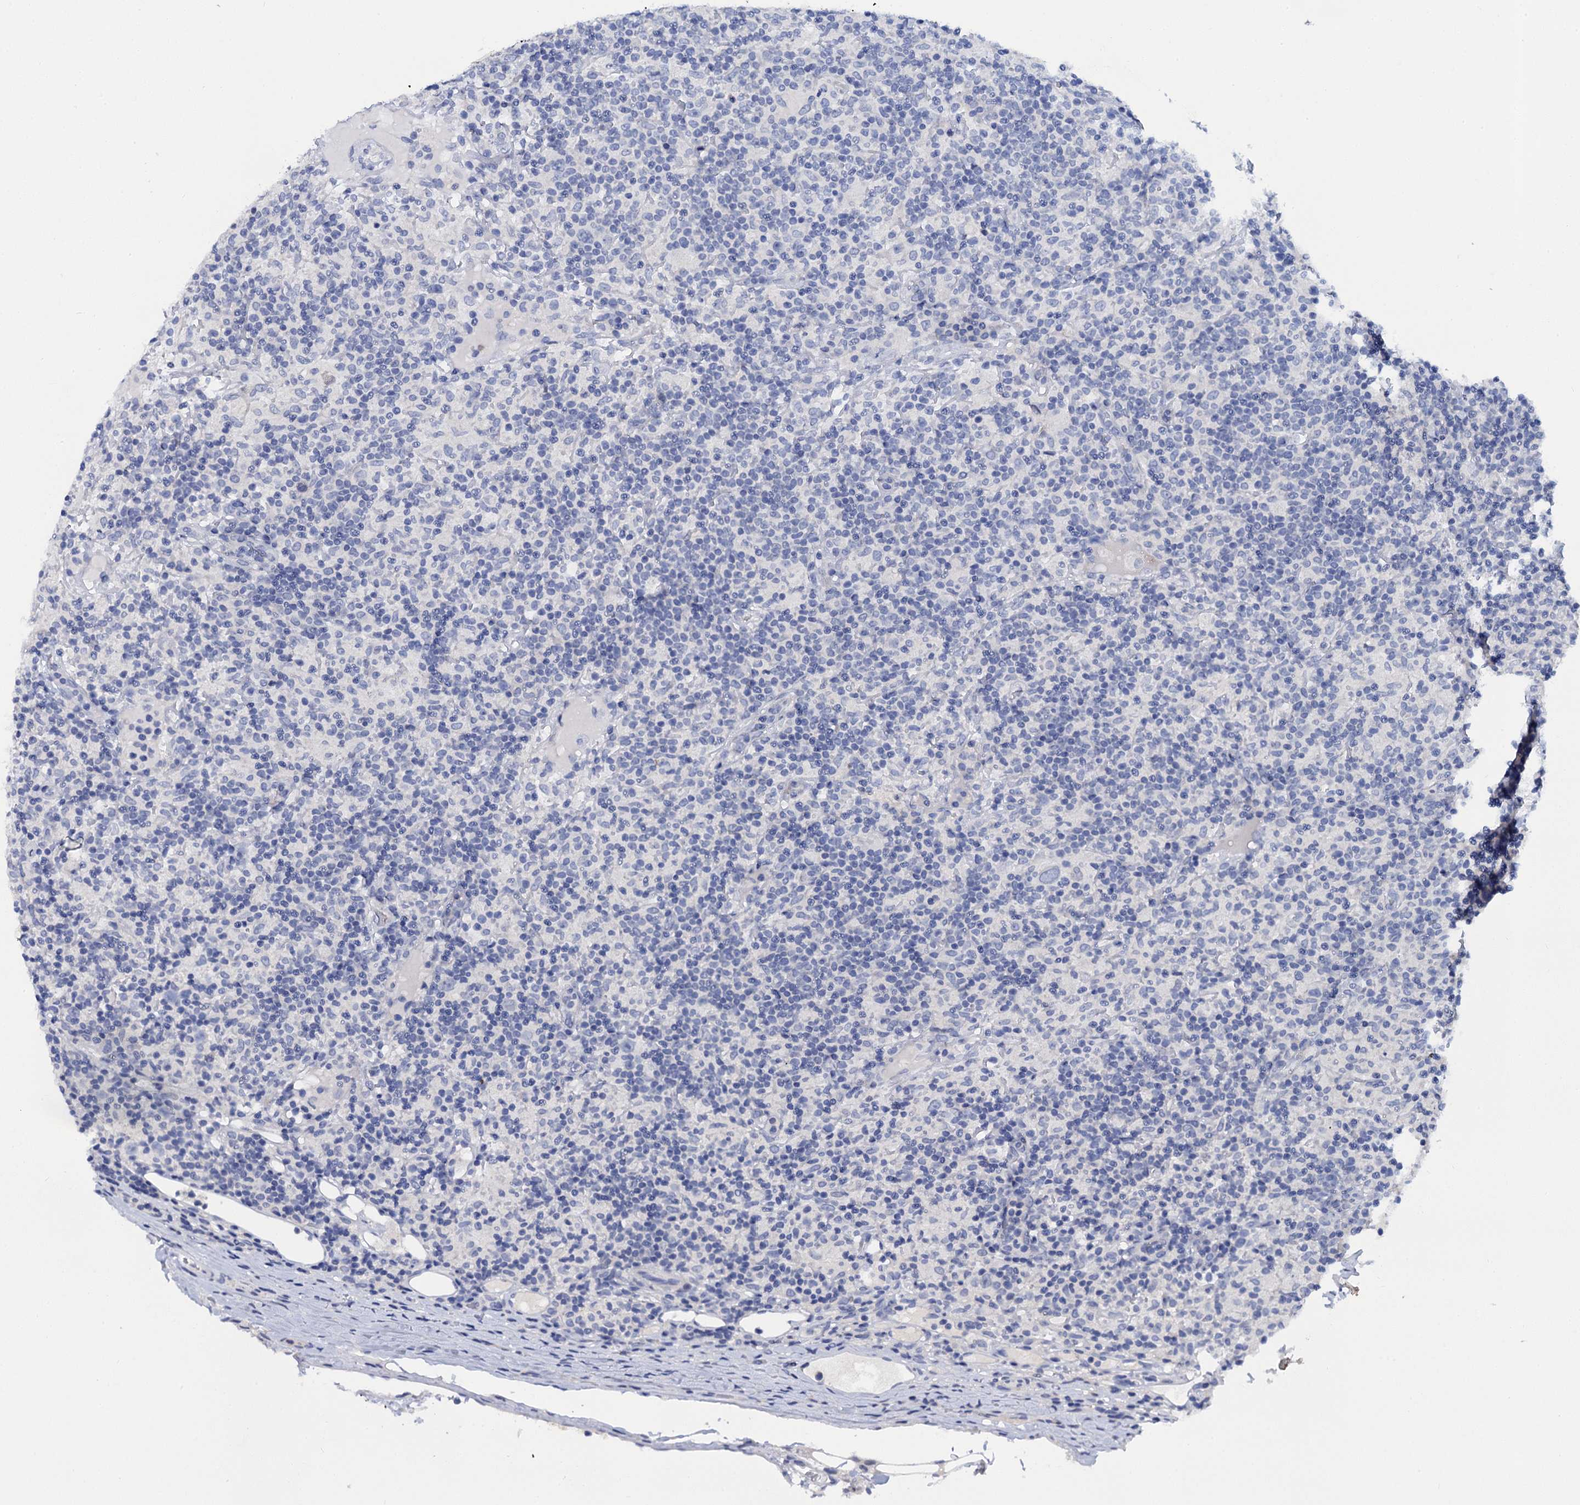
{"staining": {"intensity": "negative", "quantity": "none", "location": "none"}, "tissue": "lymphoma", "cell_type": "Tumor cells", "image_type": "cancer", "snomed": [{"axis": "morphology", "description": "Hodgkin's disease, NOS"}, {"axis": "topography", "description": "Lymph node"}], "caption": "High magnification brightfield microscopy of Hodgkin's disease stained with DAB (3,3'-diaminobenzidine) (brown) and counterstained with hematoxylin (blue): tumor cells show no significant positivity.", "gene": "LYPD3", "patient": {"sex": "male", "age": 70}}